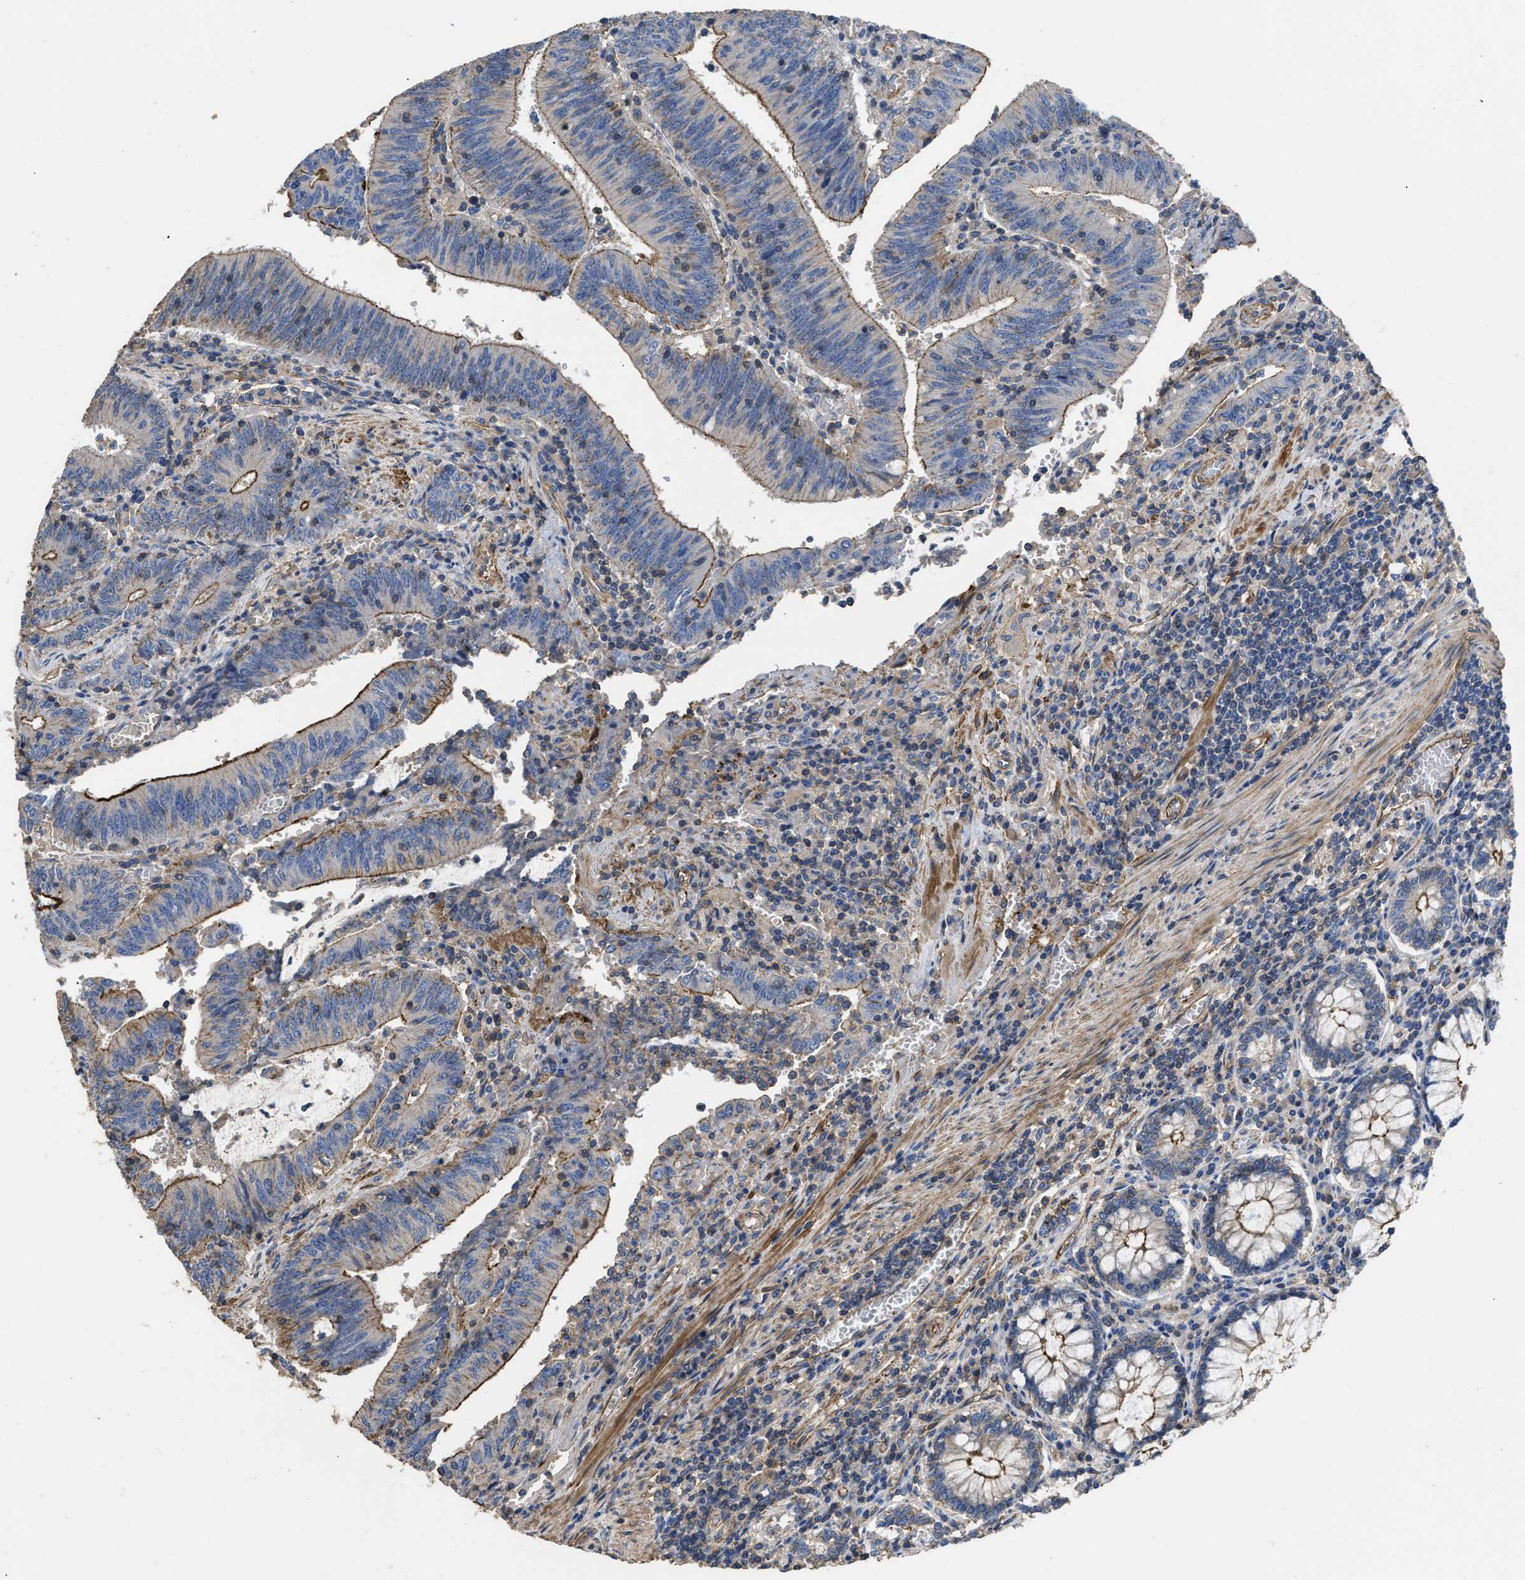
{"staining": {"intensity": "moderate", "quantity": "25%-75%", "location": "cytoplasmic/membranous"}, "tissue": "colorectal cancer", "cell_type": "Tumor cells", "image_type": "cancer", "snomed": [{"axis": "morphology", "description": "Normal tissue, NOS"}, {"axis": "morphology", "description": "Adenocarcinoma, NOS"}, {"axis": "topography", "description": "Rectum"}], "caption": "A high-resolution photomicrograph shows IHC staining of colorectal cancer (adenocarcinoma), which reveals moderate cytoplasmic/membranous expression in approximately 25%-75% of tumor cells.", "gene": "USP4", "patient": {"sex": "female", "age": 66}}